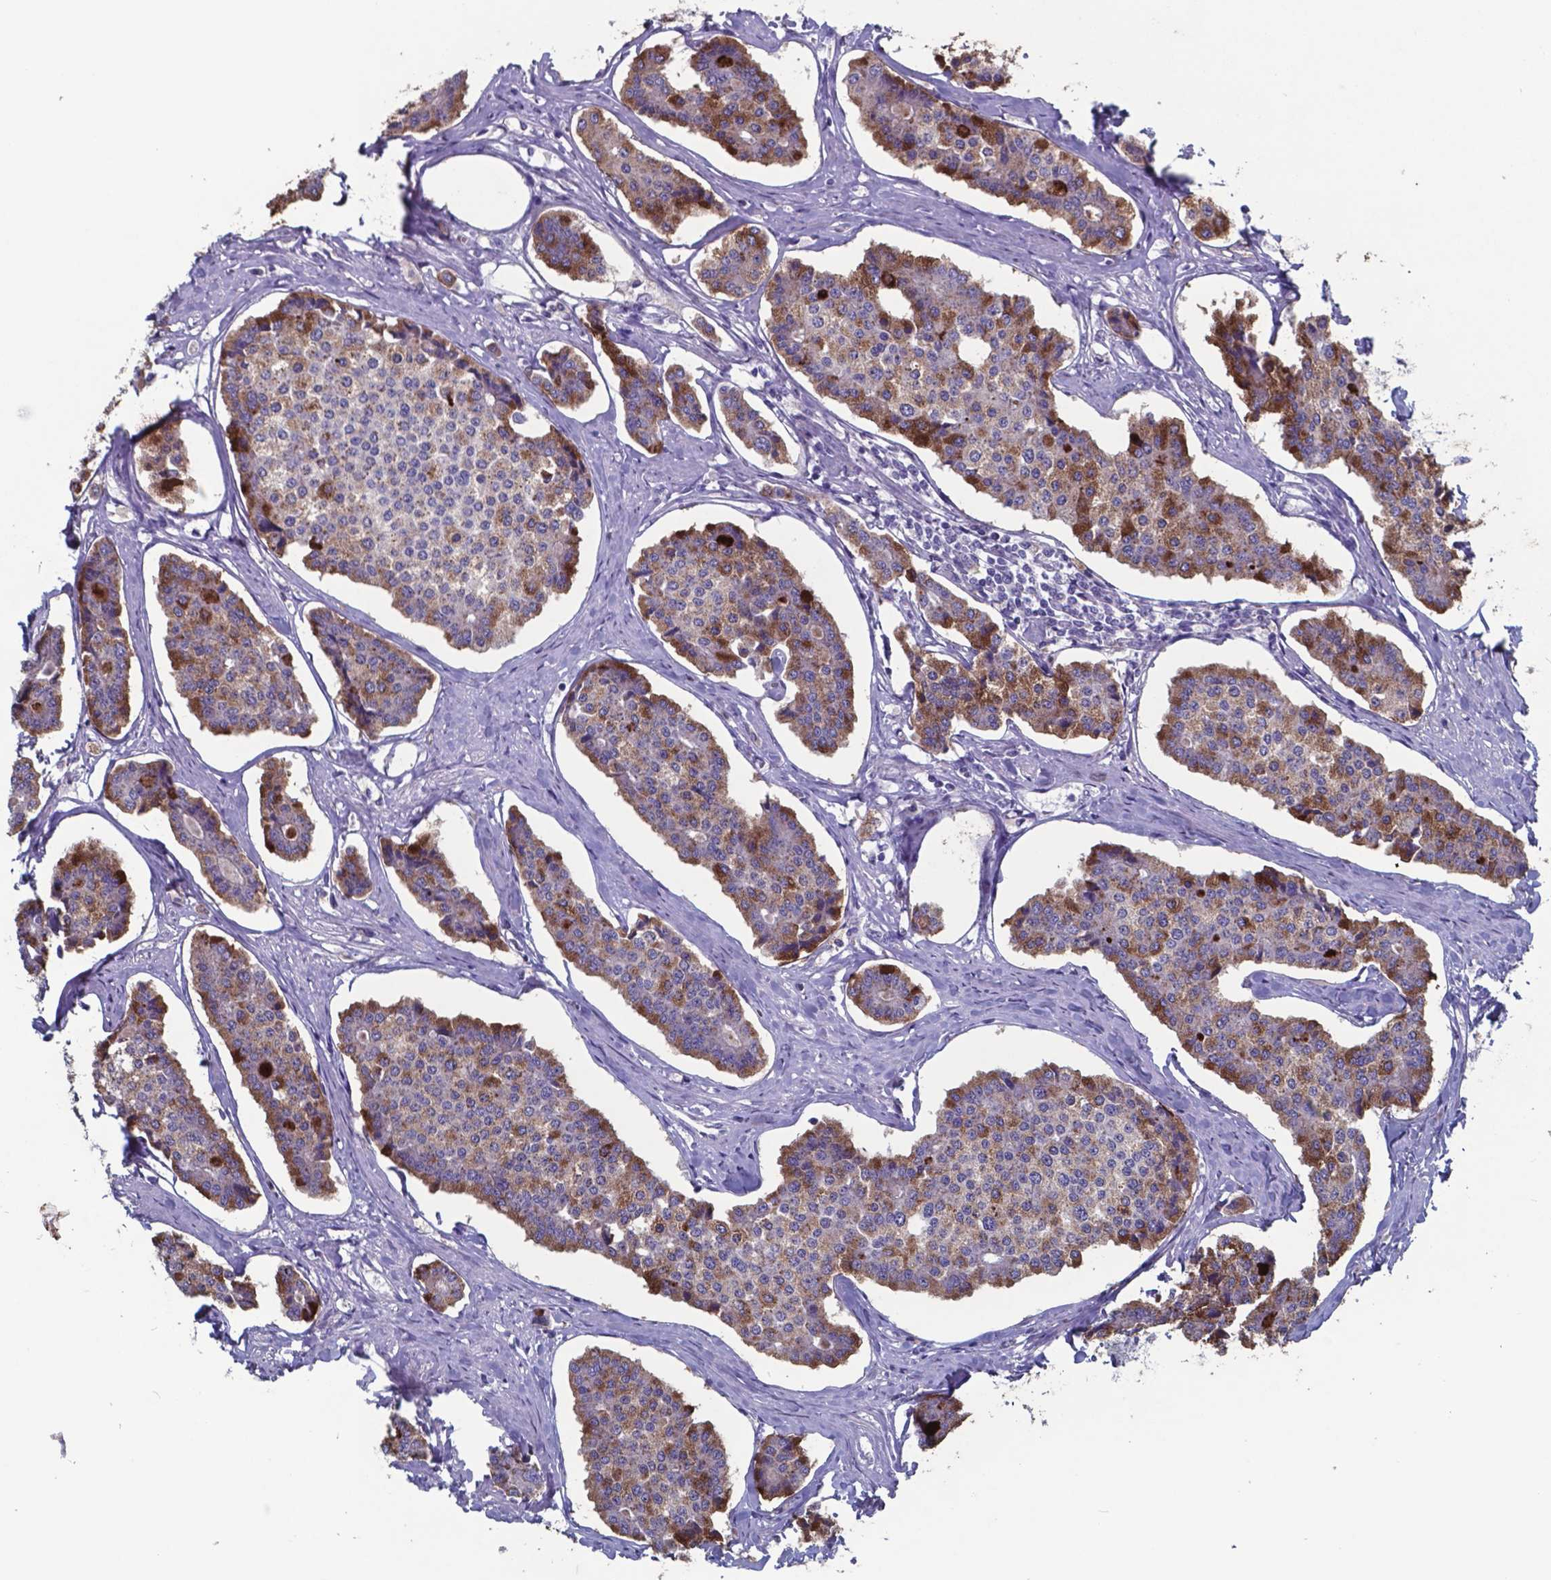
{"staining": {"intensity": "strong", "quantity": "<25%", "location": "cytoplasmic/membranous"}, "tissue": "carcinoid", "cell_type": "Tumor cells", "image_type": "cancer", "snomed": [{"axis": "morphology", "description": "Carcinoid, malignant, NOS"}, {"axis": "topography", "description": "Small intestine"}], "caption": "Brown immunohistochemical staining in carcinoid reveals strong cytoplasmic/membranous positivity in about <25% of tumor cells.", "gene": "TTR", "patient": {"sex": "female", "age": 65}}